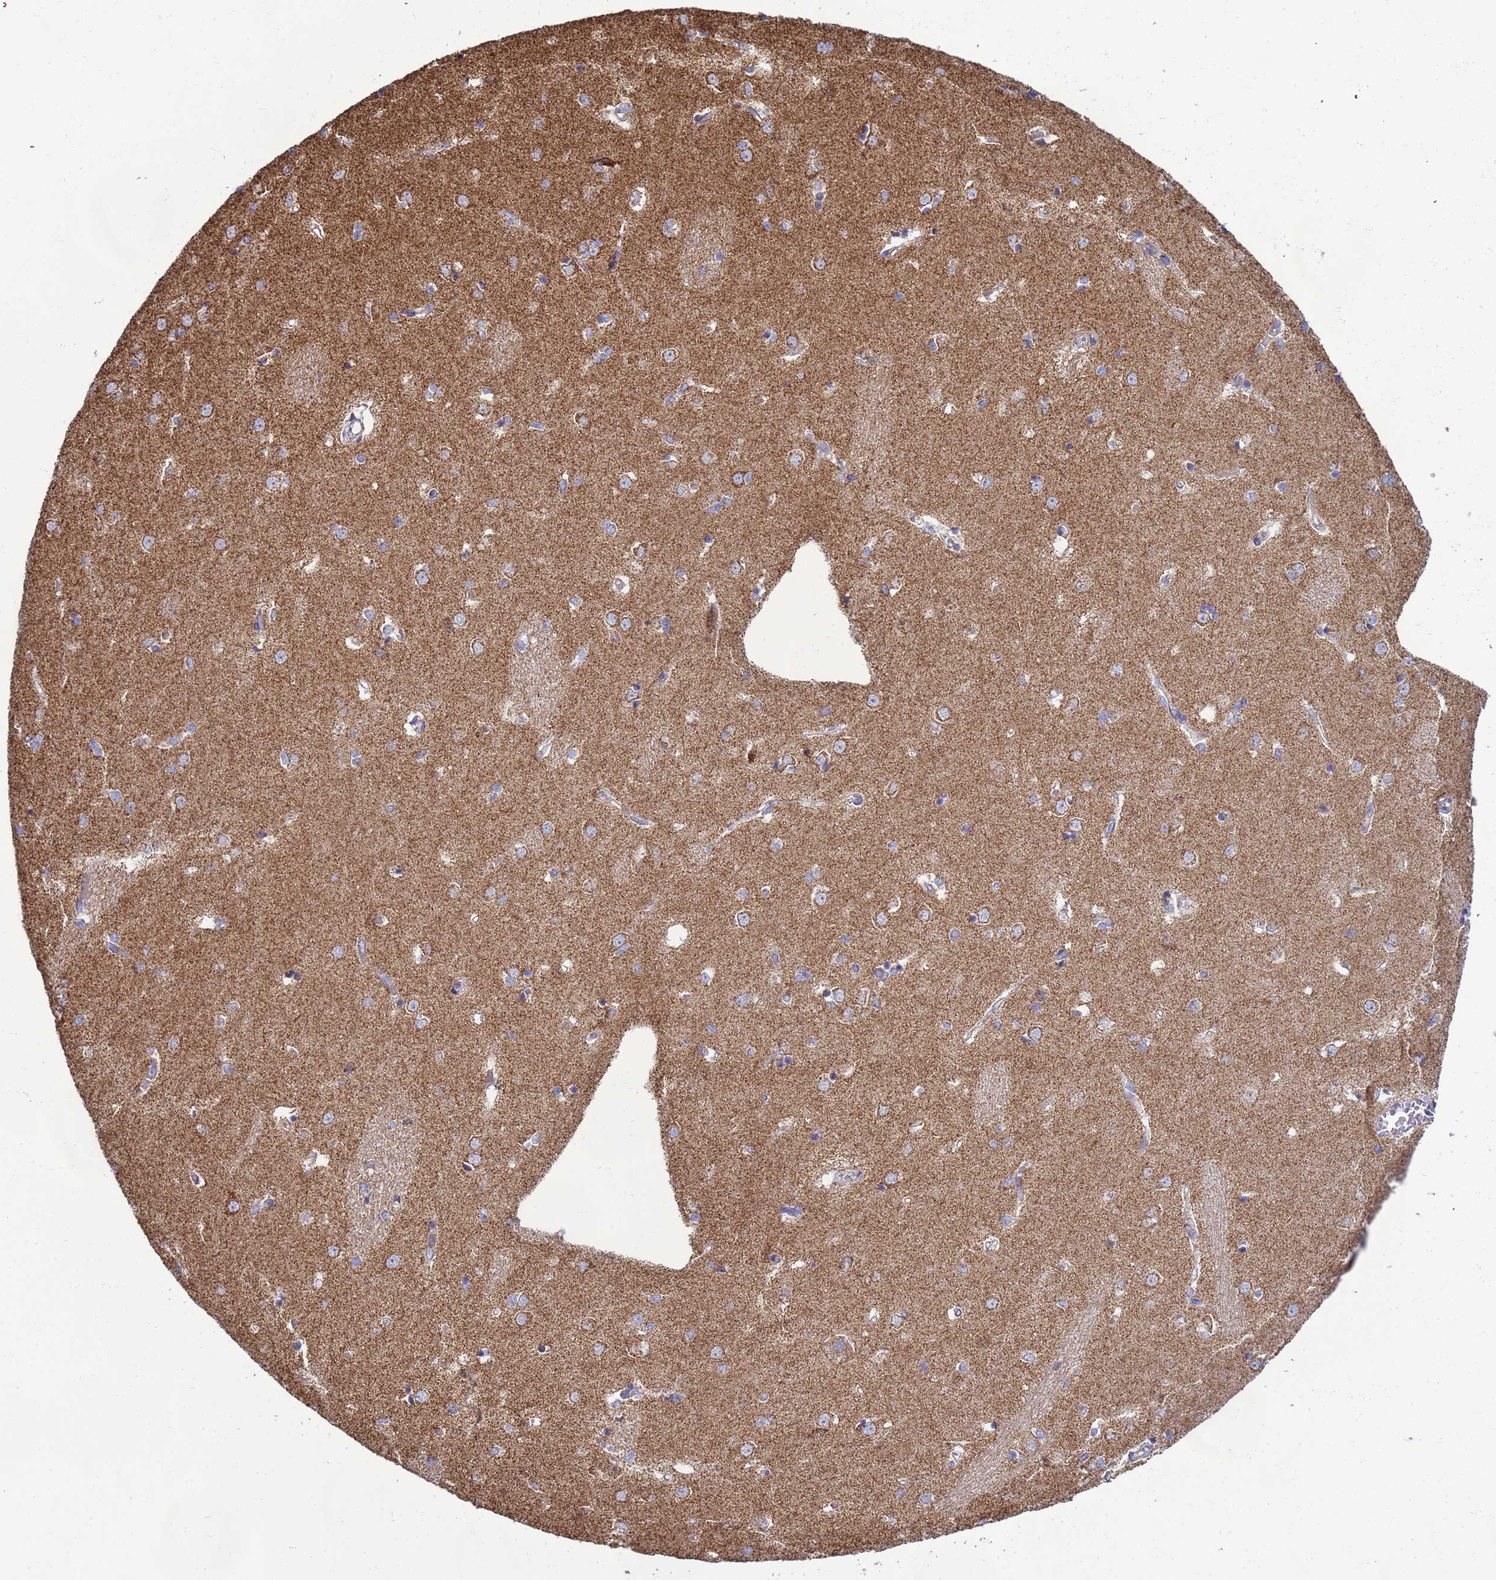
{"staining": {"intensity": "negative", "quantity": "none", "location": "none"}, "tissue": "caudate", "cell_type": "Glial cells", "image_type": "normal", "snomed": [{"axis": "morphology", "description": "Normal tissue, NOS"}, {"axis": "topography", "description": "Lateral ventricle wall"}], "caption": "This is an immunohistochemistry (IHC) micrograph of unremarkable caudate. There is no positivity in glial cells.", "gene": "COQ4", "patient": {"sex": "male", "age": 37}}